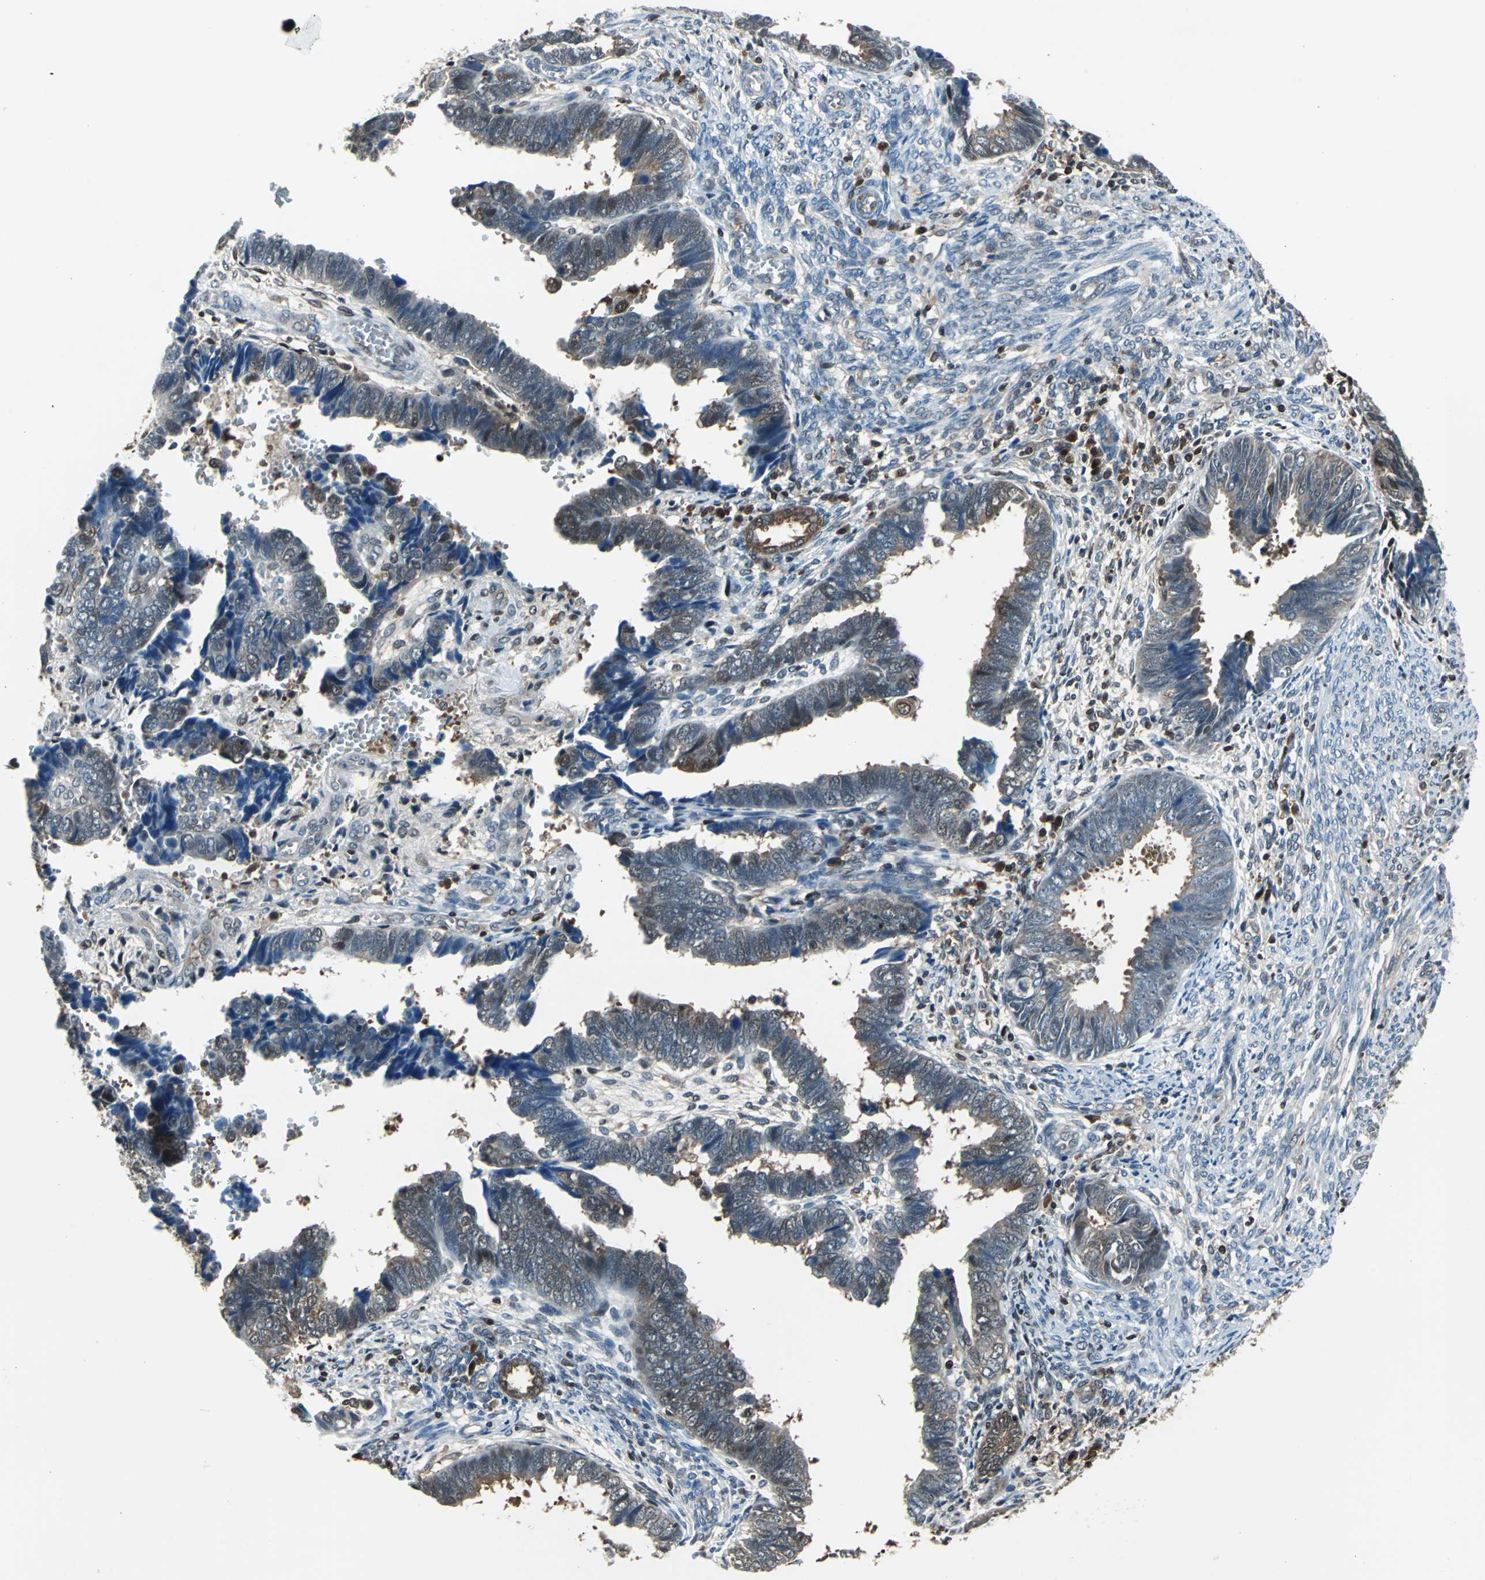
{"staining": {"intensity": "weak", "quantity": "25%-75%", "location": "cytoplasmic/membranous,nuclear"}, "tissue": "endometrial cancer", "cell_type": "Tumor cells", "image_type": "cancer", "snomed": [{"axis": "morphology", "description": "Adenocarcinoma, NOS"}, {"axis": "topography", "description": "Endometrium"}], "caption": "There is low levels of weak cytoplasmic/membranous and nuclear staining in tumor cells of adenocarcinoma (endometrial), as demonstrated by immunohistochemical staining (brown color).", "gene": "PSME1", "patient": {"sex": "female", "age": 75}}